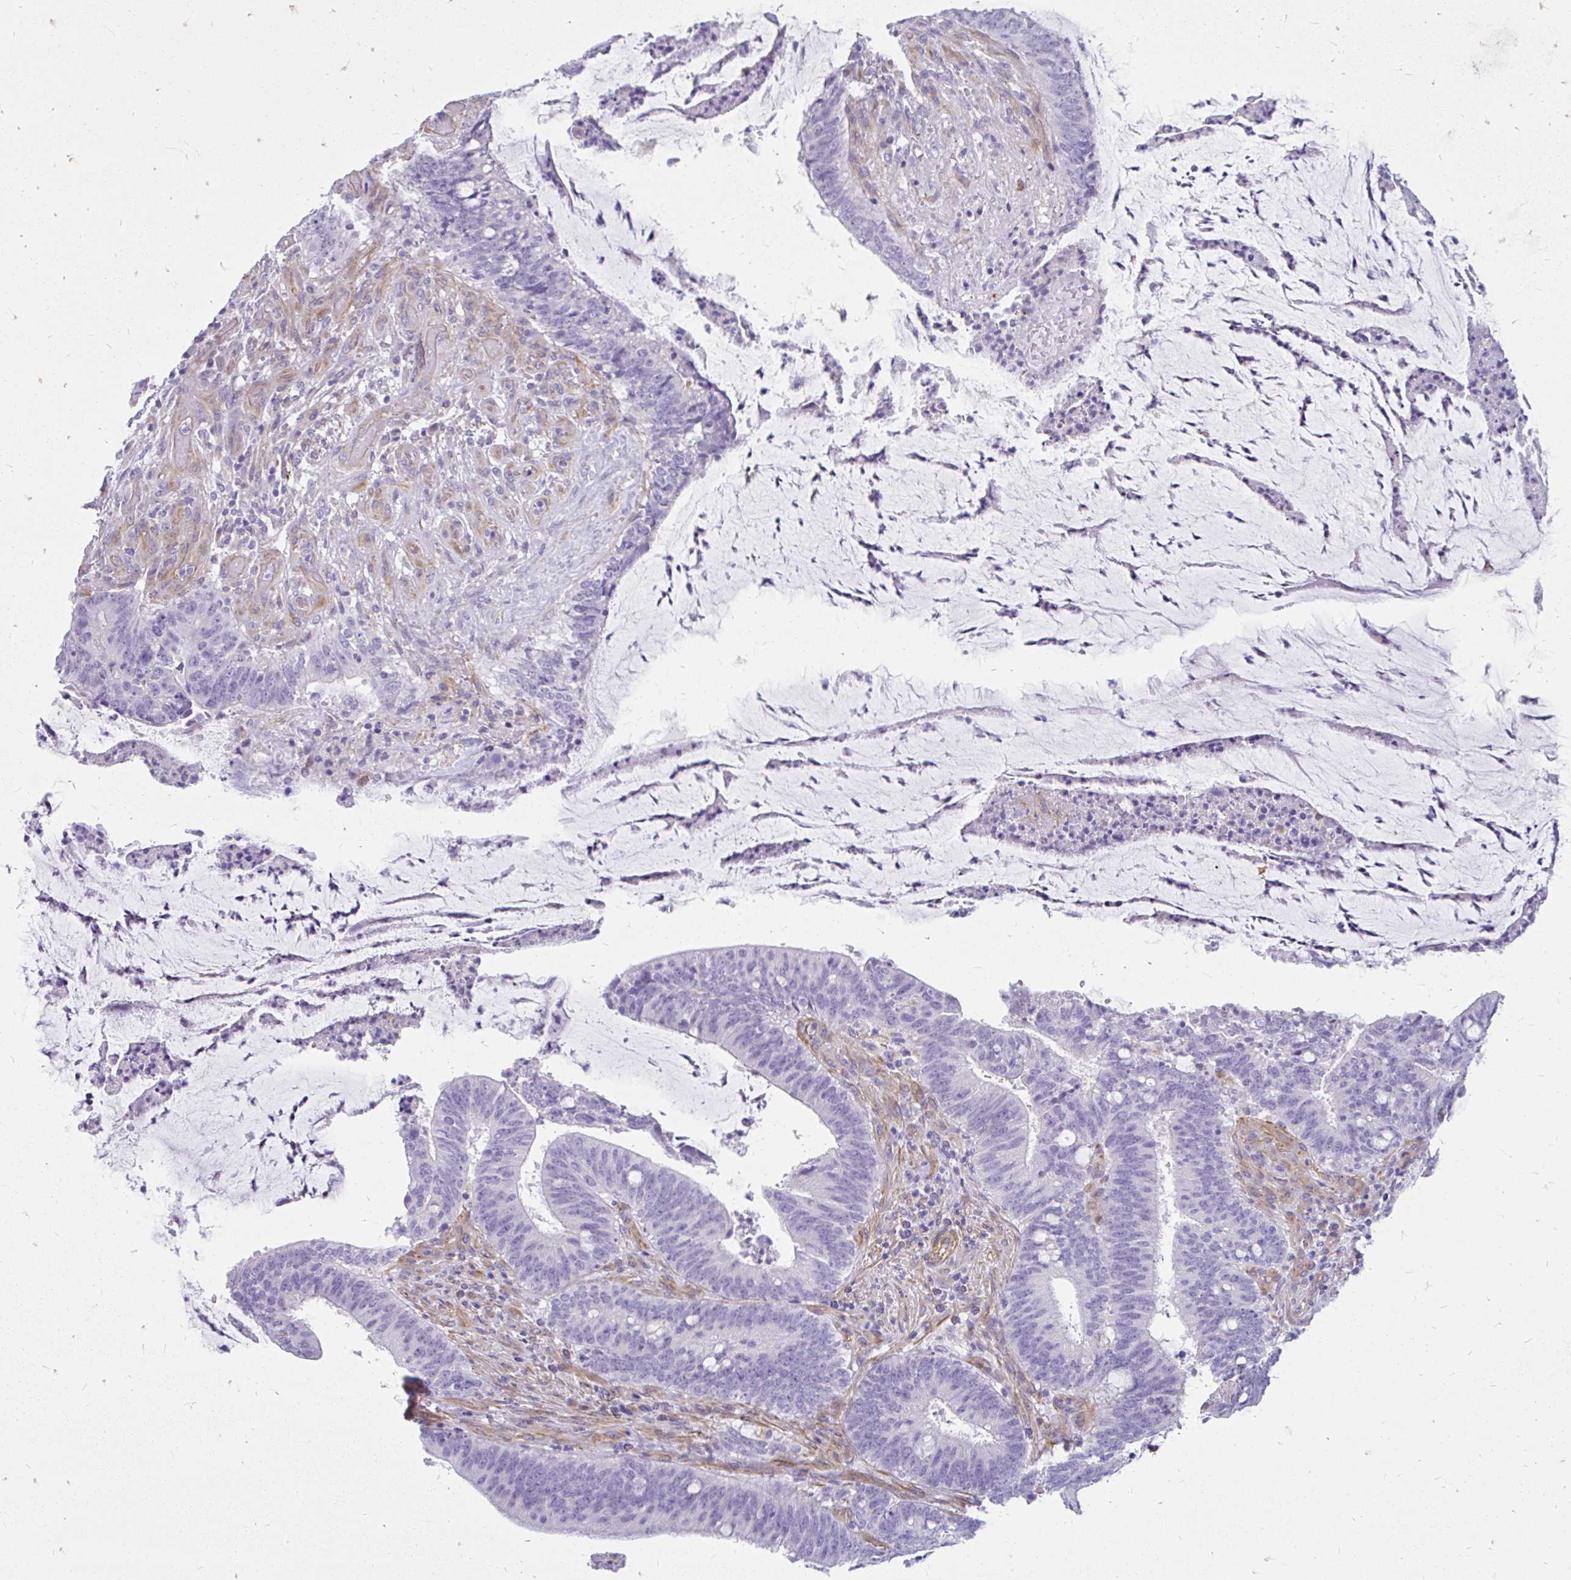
{"staining": {"intensity": "negative", "quantity": "none", "location": "none"}, "tissue": "colorectal cancer", "cell_type": "Tumor cells", "image_type": "cancer", "snomed": [{"axis": "morphology", "description": "Adenocarcinoma, NOS"}, {"axis": "topography", "description": "Colon"}], "caption": "This is an IHC histopathology image of colorectal cancer (adenocarcinoma). There is no positivity in tumor cells.", "gene": "FAM83C", "patient": {"sex": "female", "age": 43}}